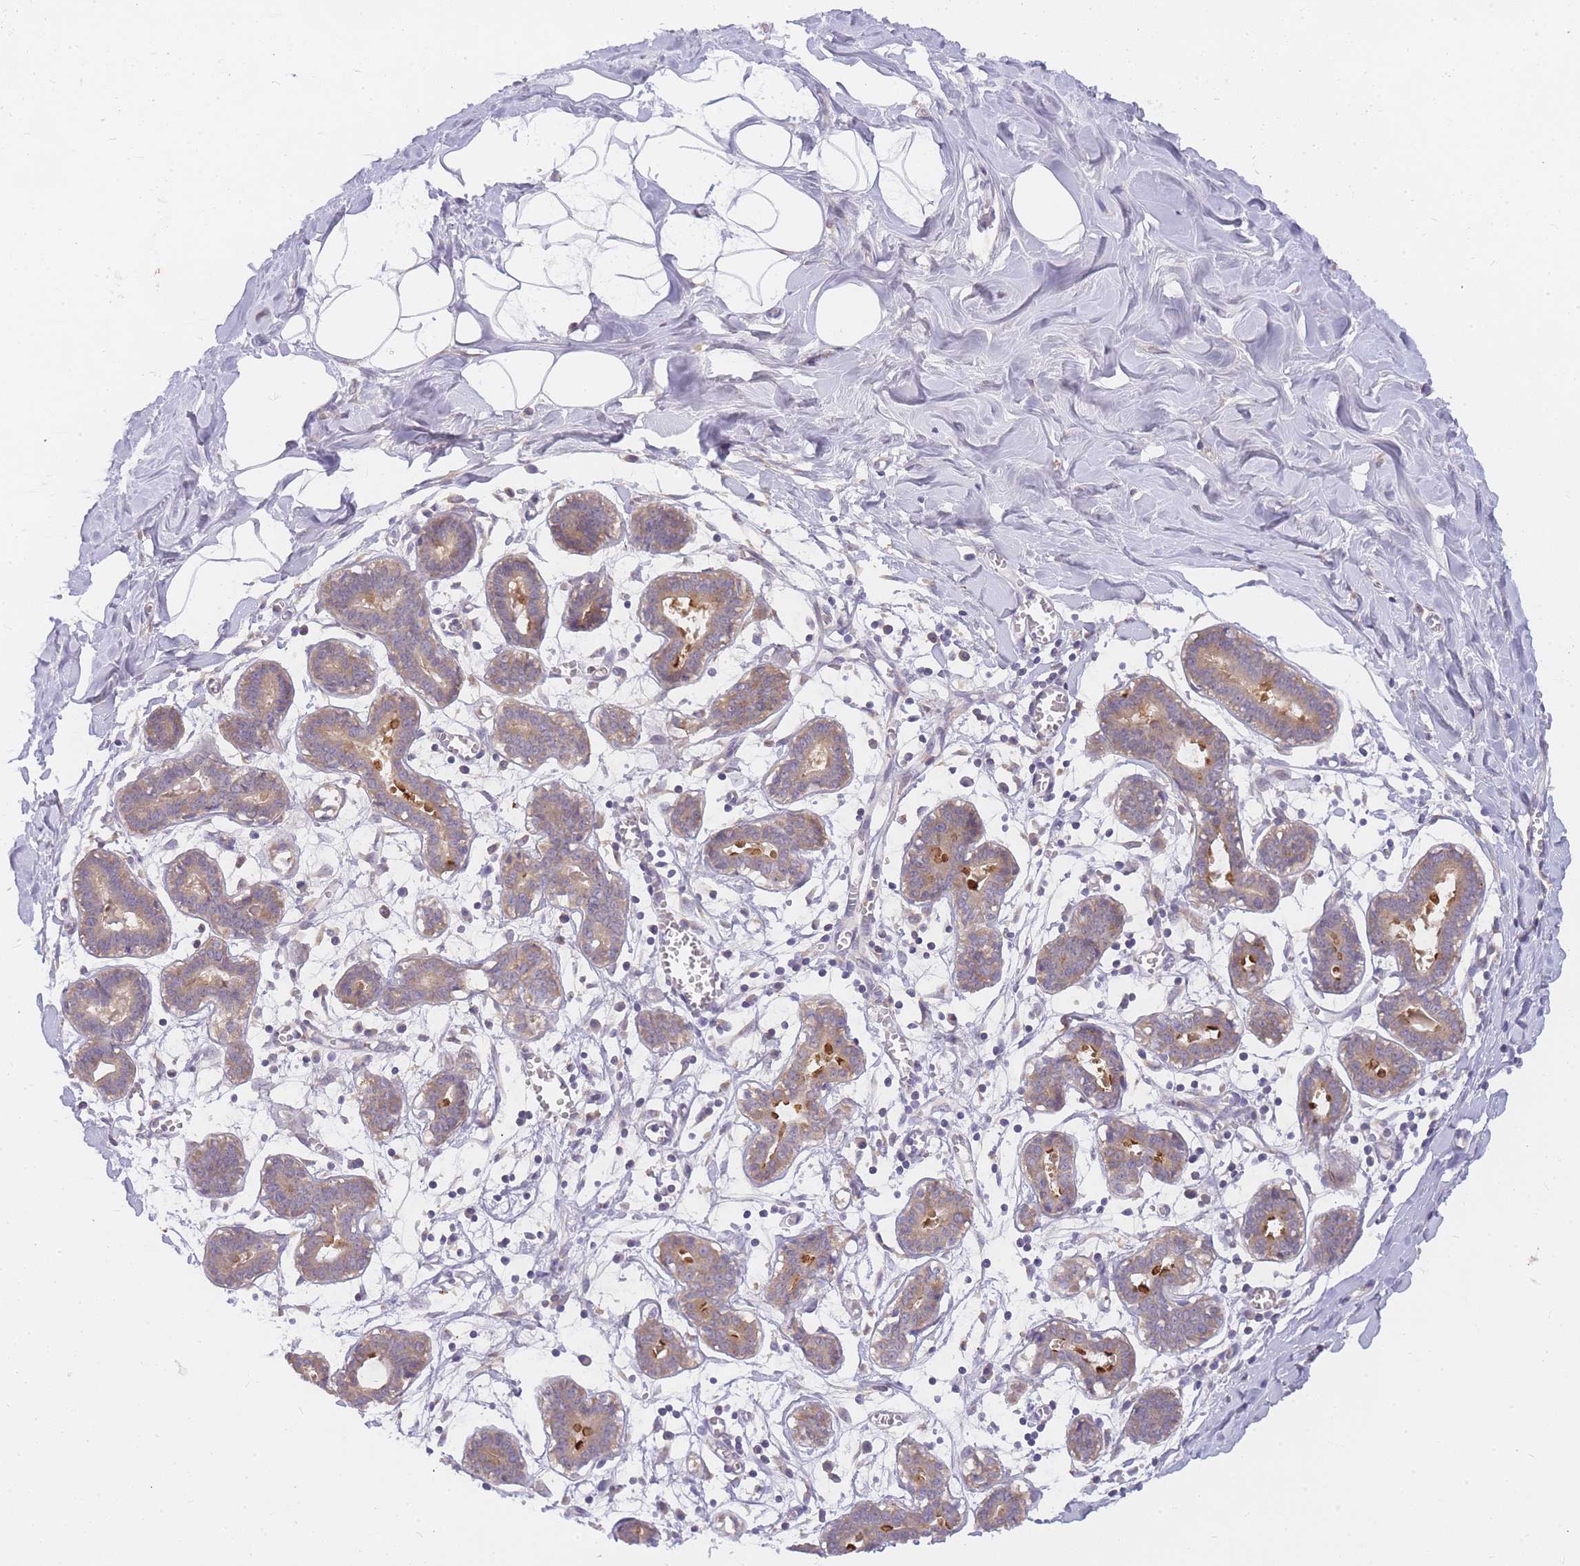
{"staining": {"intensity": "negative", "quantity": "none", "location": "none"}, "tissue": "breast", "cell_type": "Adipocytes", "image_type": "normal", "snomed": [{"axis": "morphology", "description": "Normal tissue, NOS"}, {"axis": "topography", "description": "Breast"}], "caption": "The photomicrograph displays no staining of adipocytes in benign breast.", "gene": "ZNF577", "patient": {"sex": "female", "age": 27}}